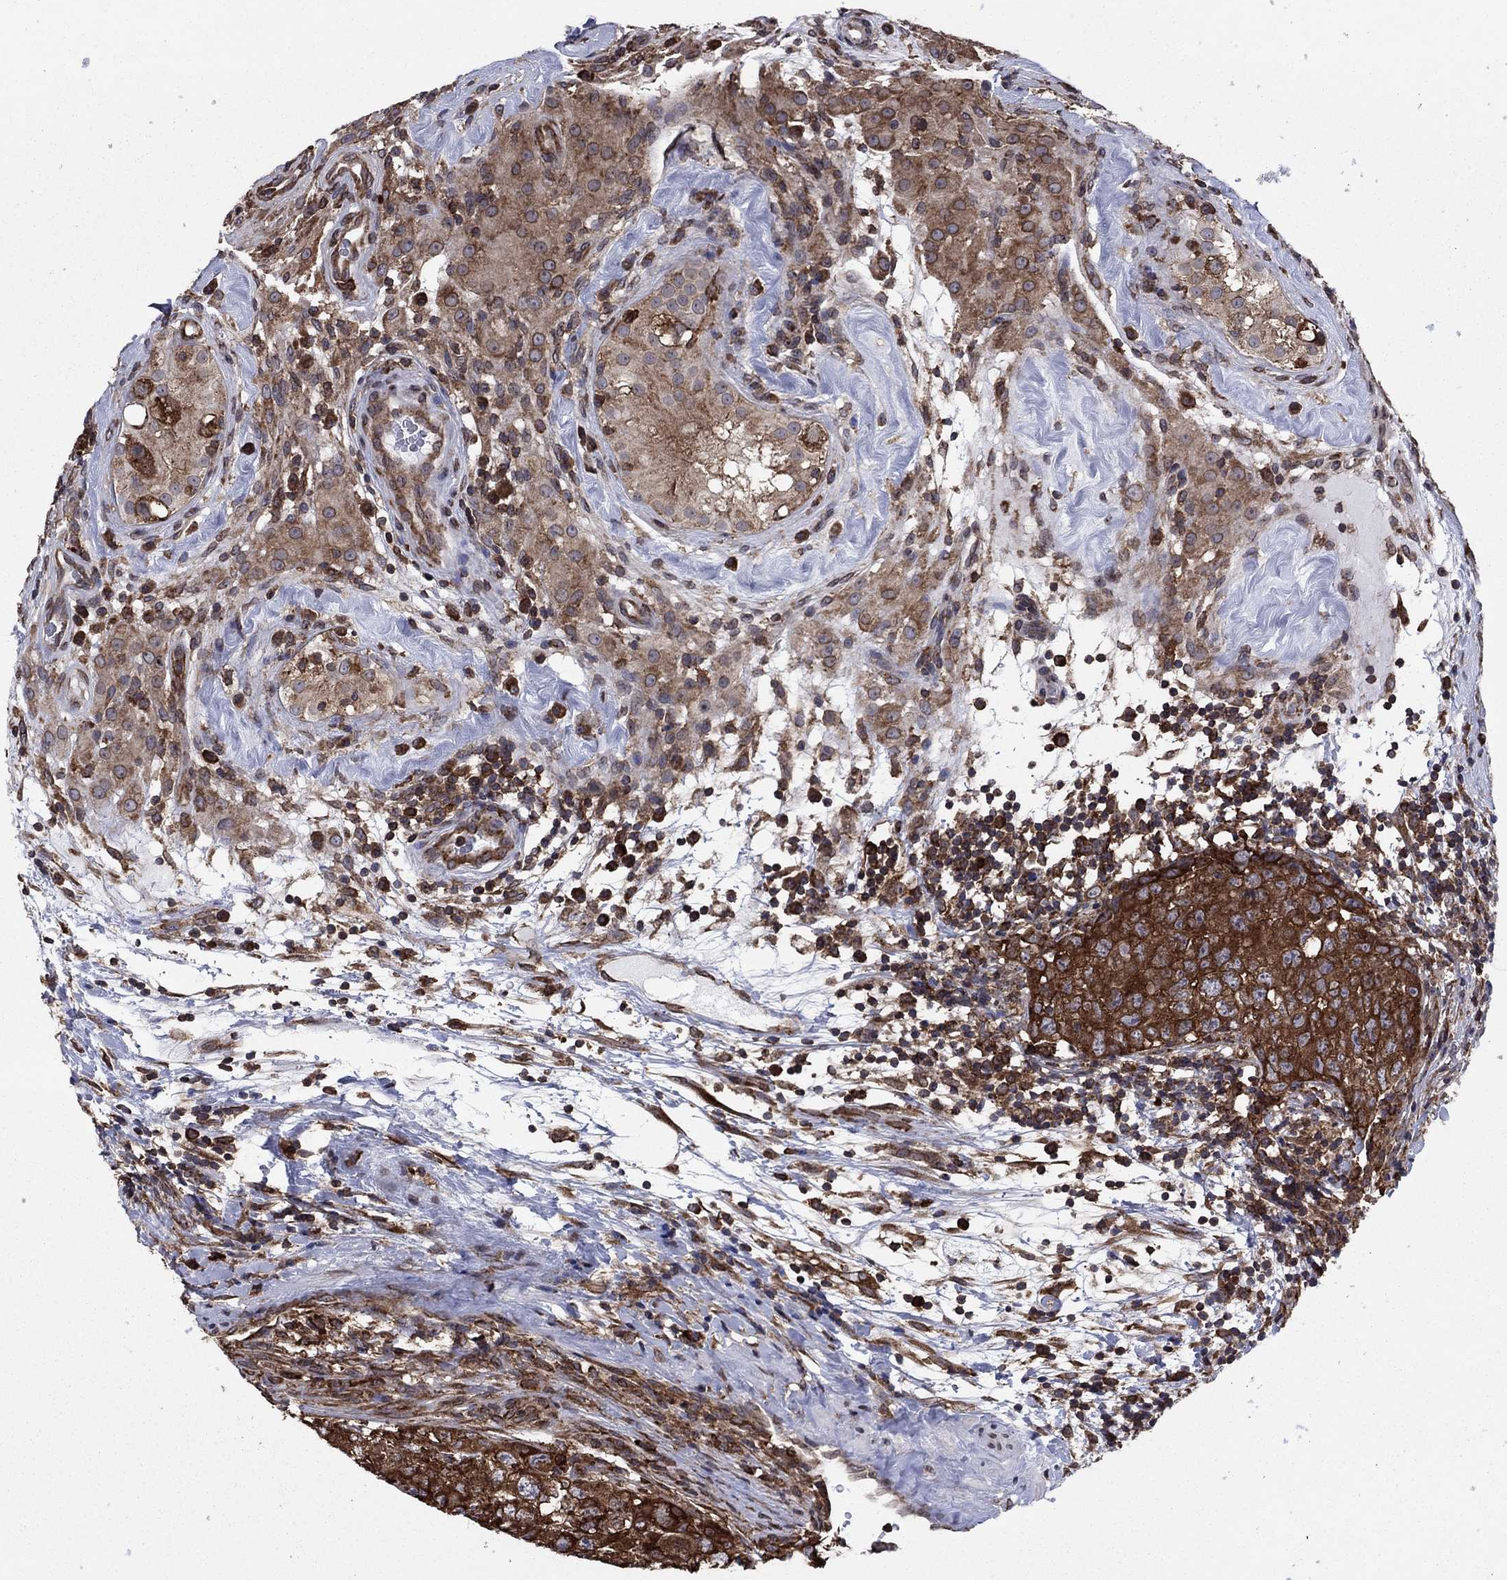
{"staining": {"intensity": "strong", "quantity": ">75%", "location": "cytoplasmic/membranous"}, "tissue": "testis cancer", "cell_type": "Tumor cells", "image_type": "cancer", "snomed": [{"axis": "morphology", "description": "Seminoma, NOS"}, {"axis": "topography", "description": "Testis"}], "caption": "Strong cytoplasmic/membranous staining is seen in approximately >75% of tumor cells in testis seminoma.", "gene": "YBX1", "patient": {"sex": "male", "age": 34}}